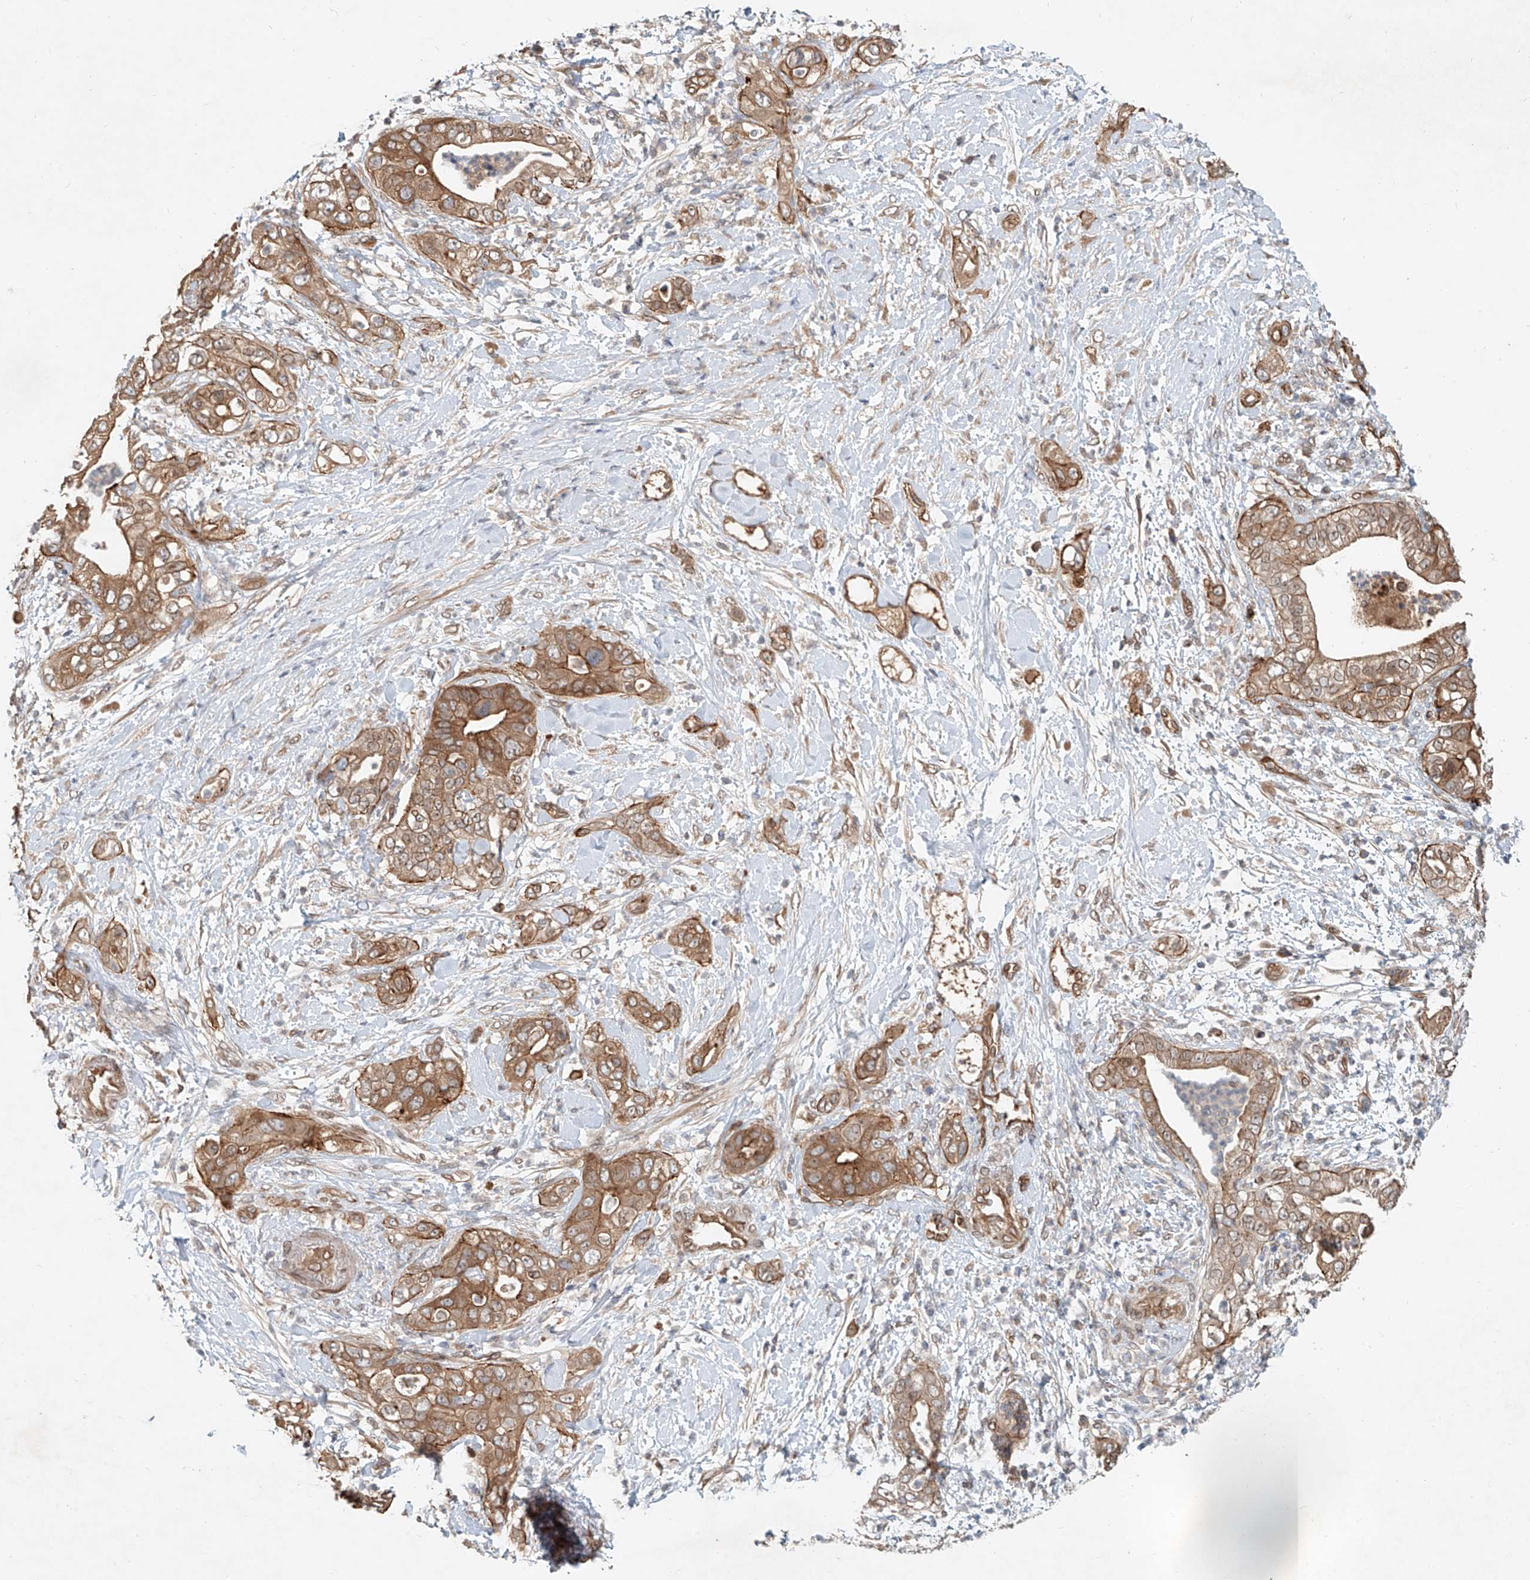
{"staining": {"intensity": "moderate", "quantity": ">75%", "location": "cytoplasmic/membranous"}, "tissue": "pancreatic cancer", "cell_type": "Tumor cells", "image_type": "cancer", "snomed": [{"axis": "morphology", "description": "Adenocarcinoma, NOS"}, {"axis": "topography", "description": "Pancreas"}], "caption": "Adenocarcinoma (pancreatic) stained for a protein shows moderate cytoplasmic/membranous positivity in tumor cells. (brown staining indicates protein expression, while blue staining denotes nuclei).", "gene": "SASH1", "patient": {"sex": "female", "age": 78}}